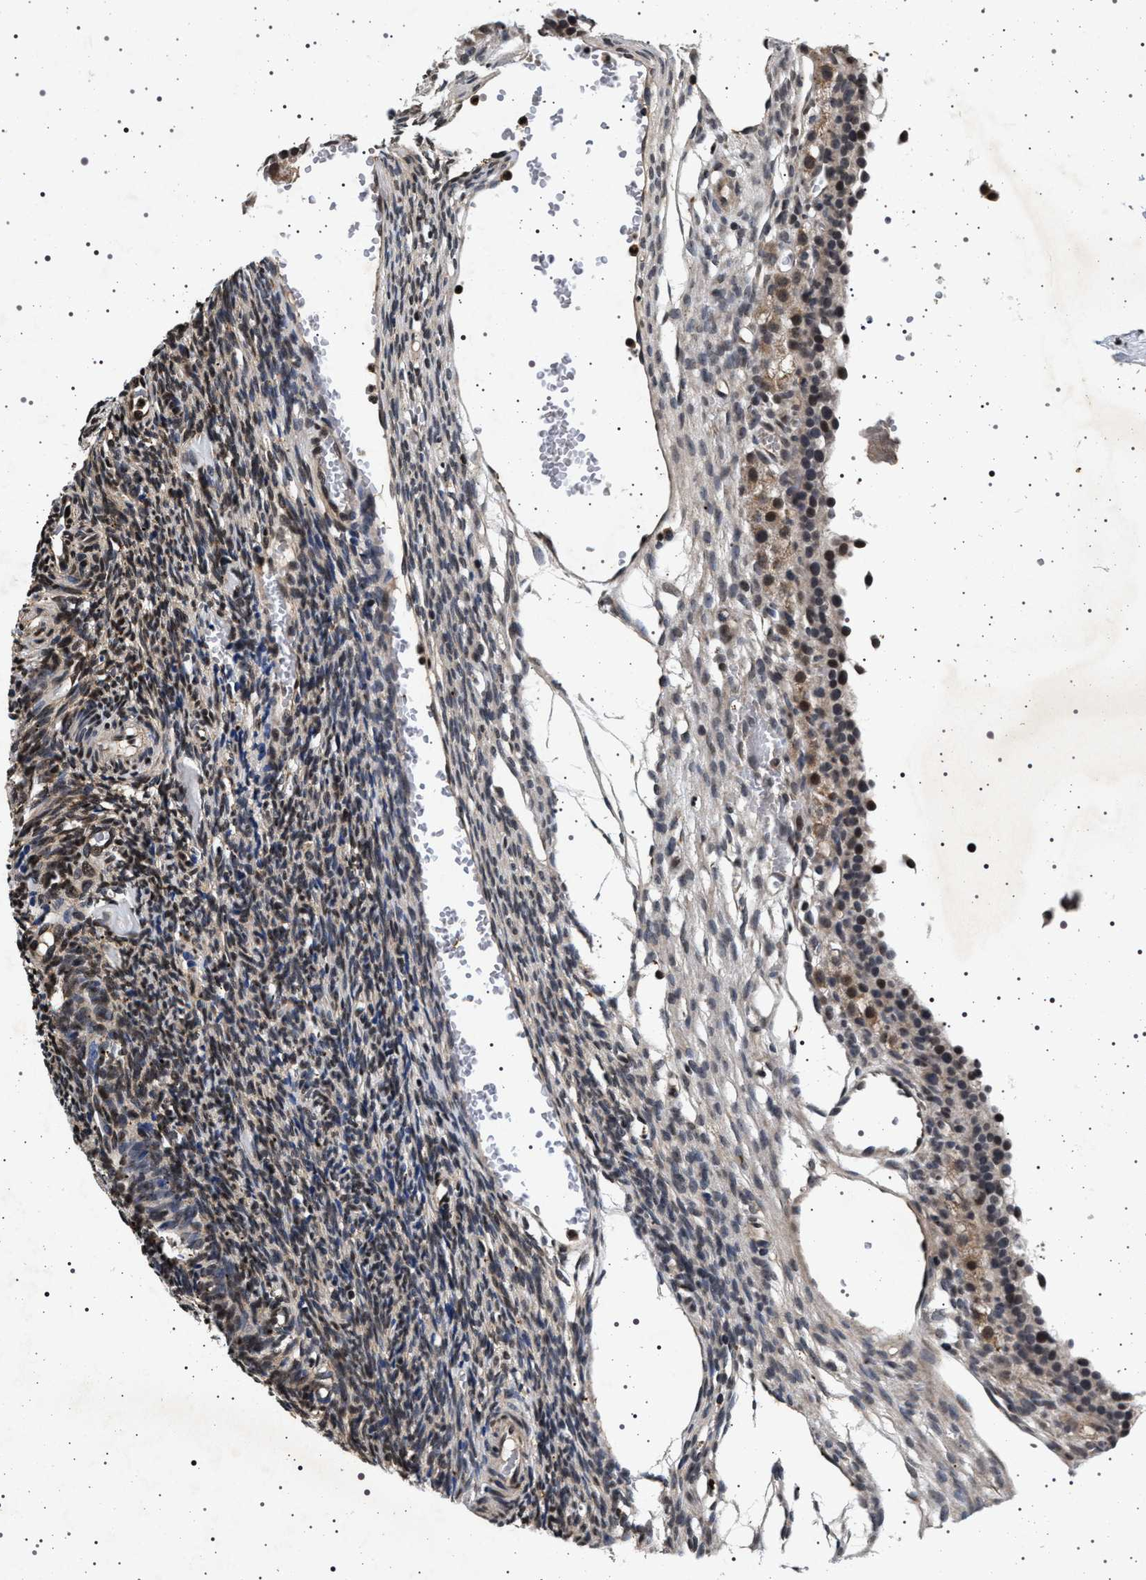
{"staining": {"intensity": "moderate", "quantity": "25%-75%", "location": "nuclear"}, "tissue": "ovary", "cell_type": "Ovarian stroma cells", "image_type": "normal", "snomed": [{"axis": "morphology", "description": "Normal tissue, NOS"}, {"axis": "topography", "description": "Ovary"}], "caption": "Unremarkable ovary was stained to show a protein in brown. There is medium levels of moderate nuclear staining in about 25%-75% of ovarian stroma cells.", "gene": "CDKN1B", "patient": {"sex": "female", "age": 35}}